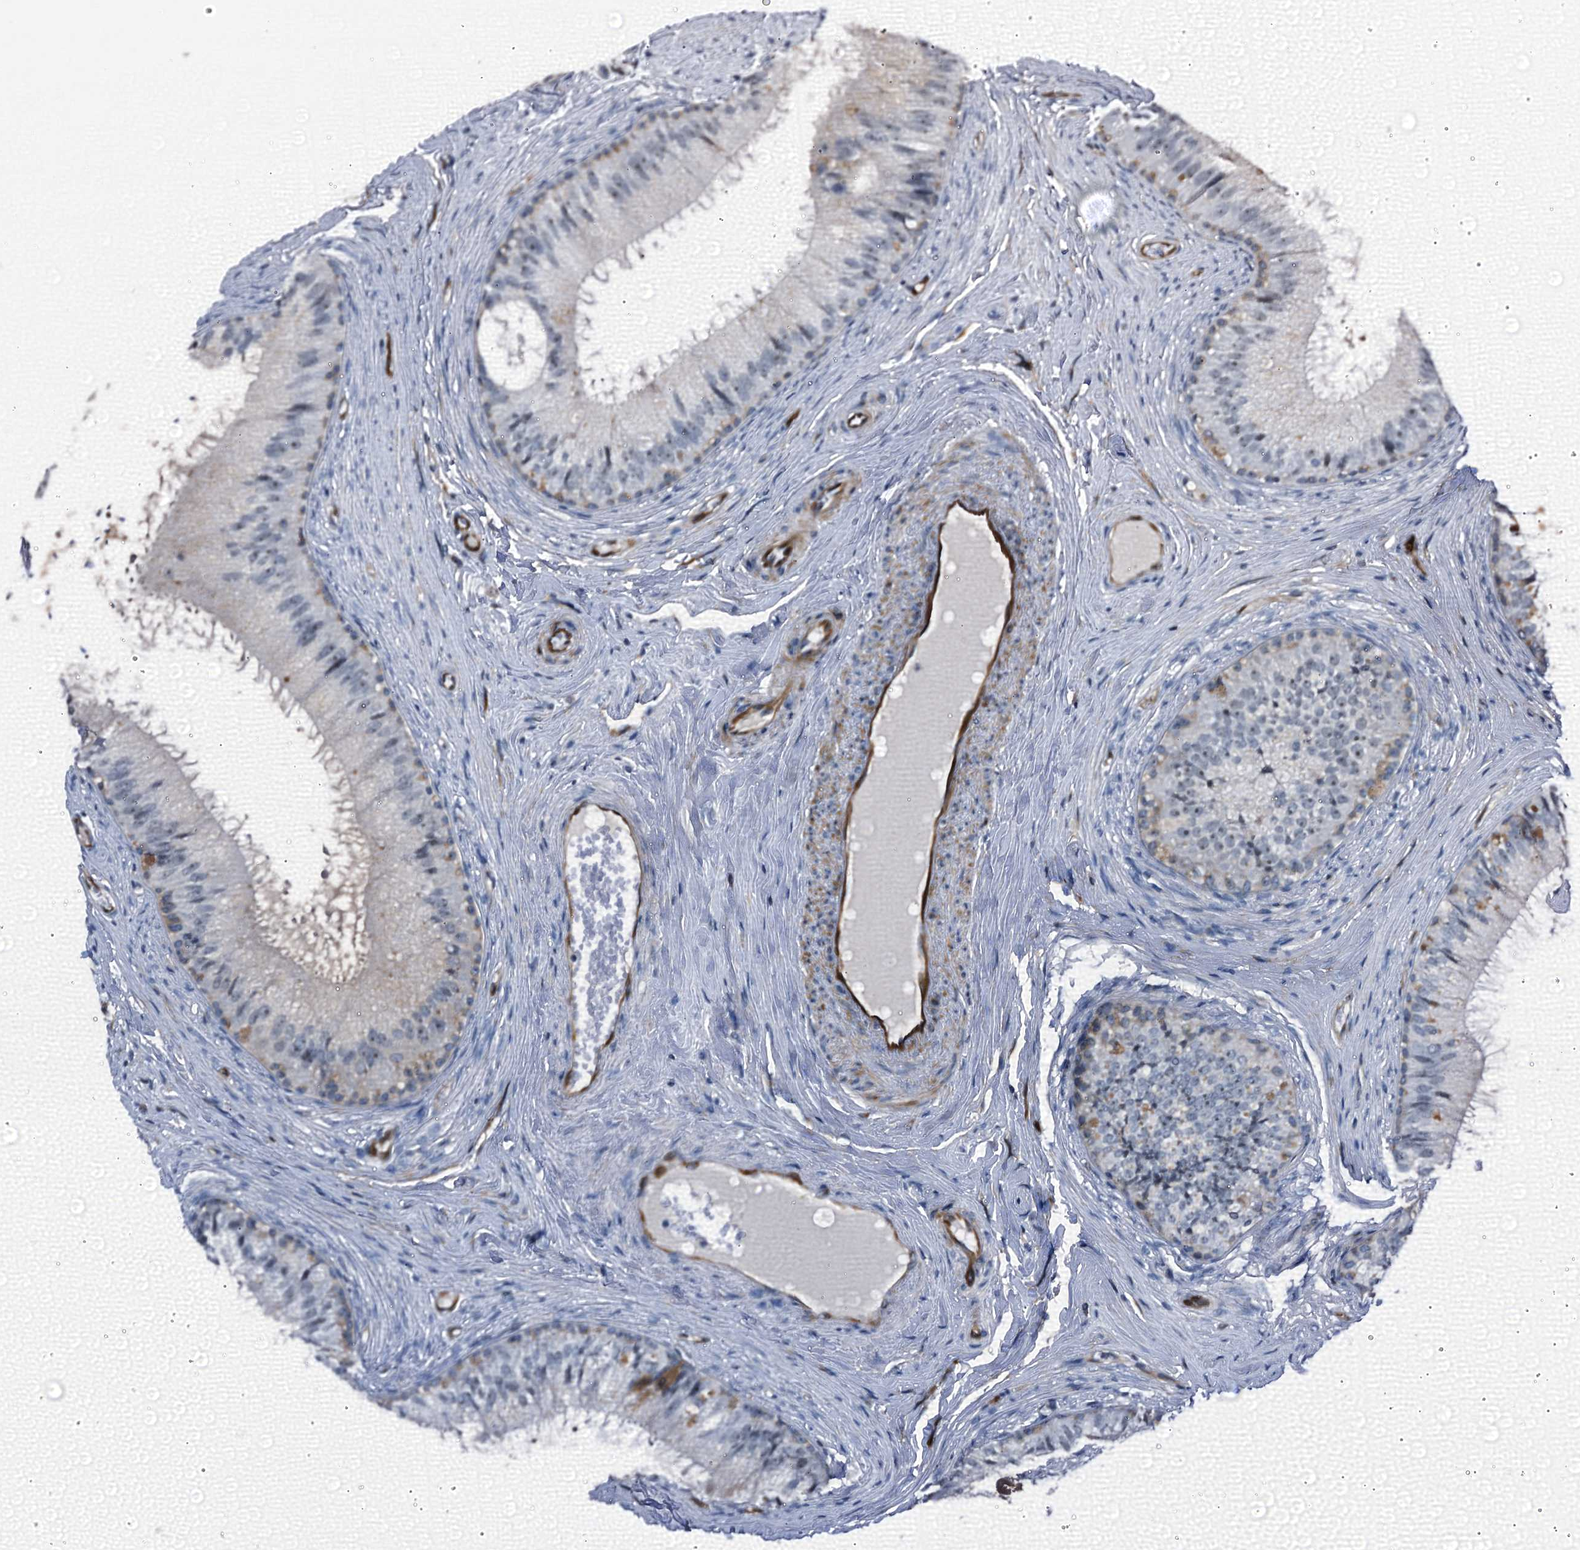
{"staining": {"intensity": "negative", "quantity": "none", "location": "none"}, "tissue": "epididymis", "cell_type": "Glandular cells", "image_type": "normal", "snomed": [{"axis": "morphology", "description": "Normal tissue, NOS"}, {"axis": "topography", "description": "Epididymis"}], "caption": "This is an immunohistochemistry (IHC) image of normal human epididymis. There is no staining in glandular cells.", "gene": "EMG1", "patient": {"sex": "male", "age": 46}}